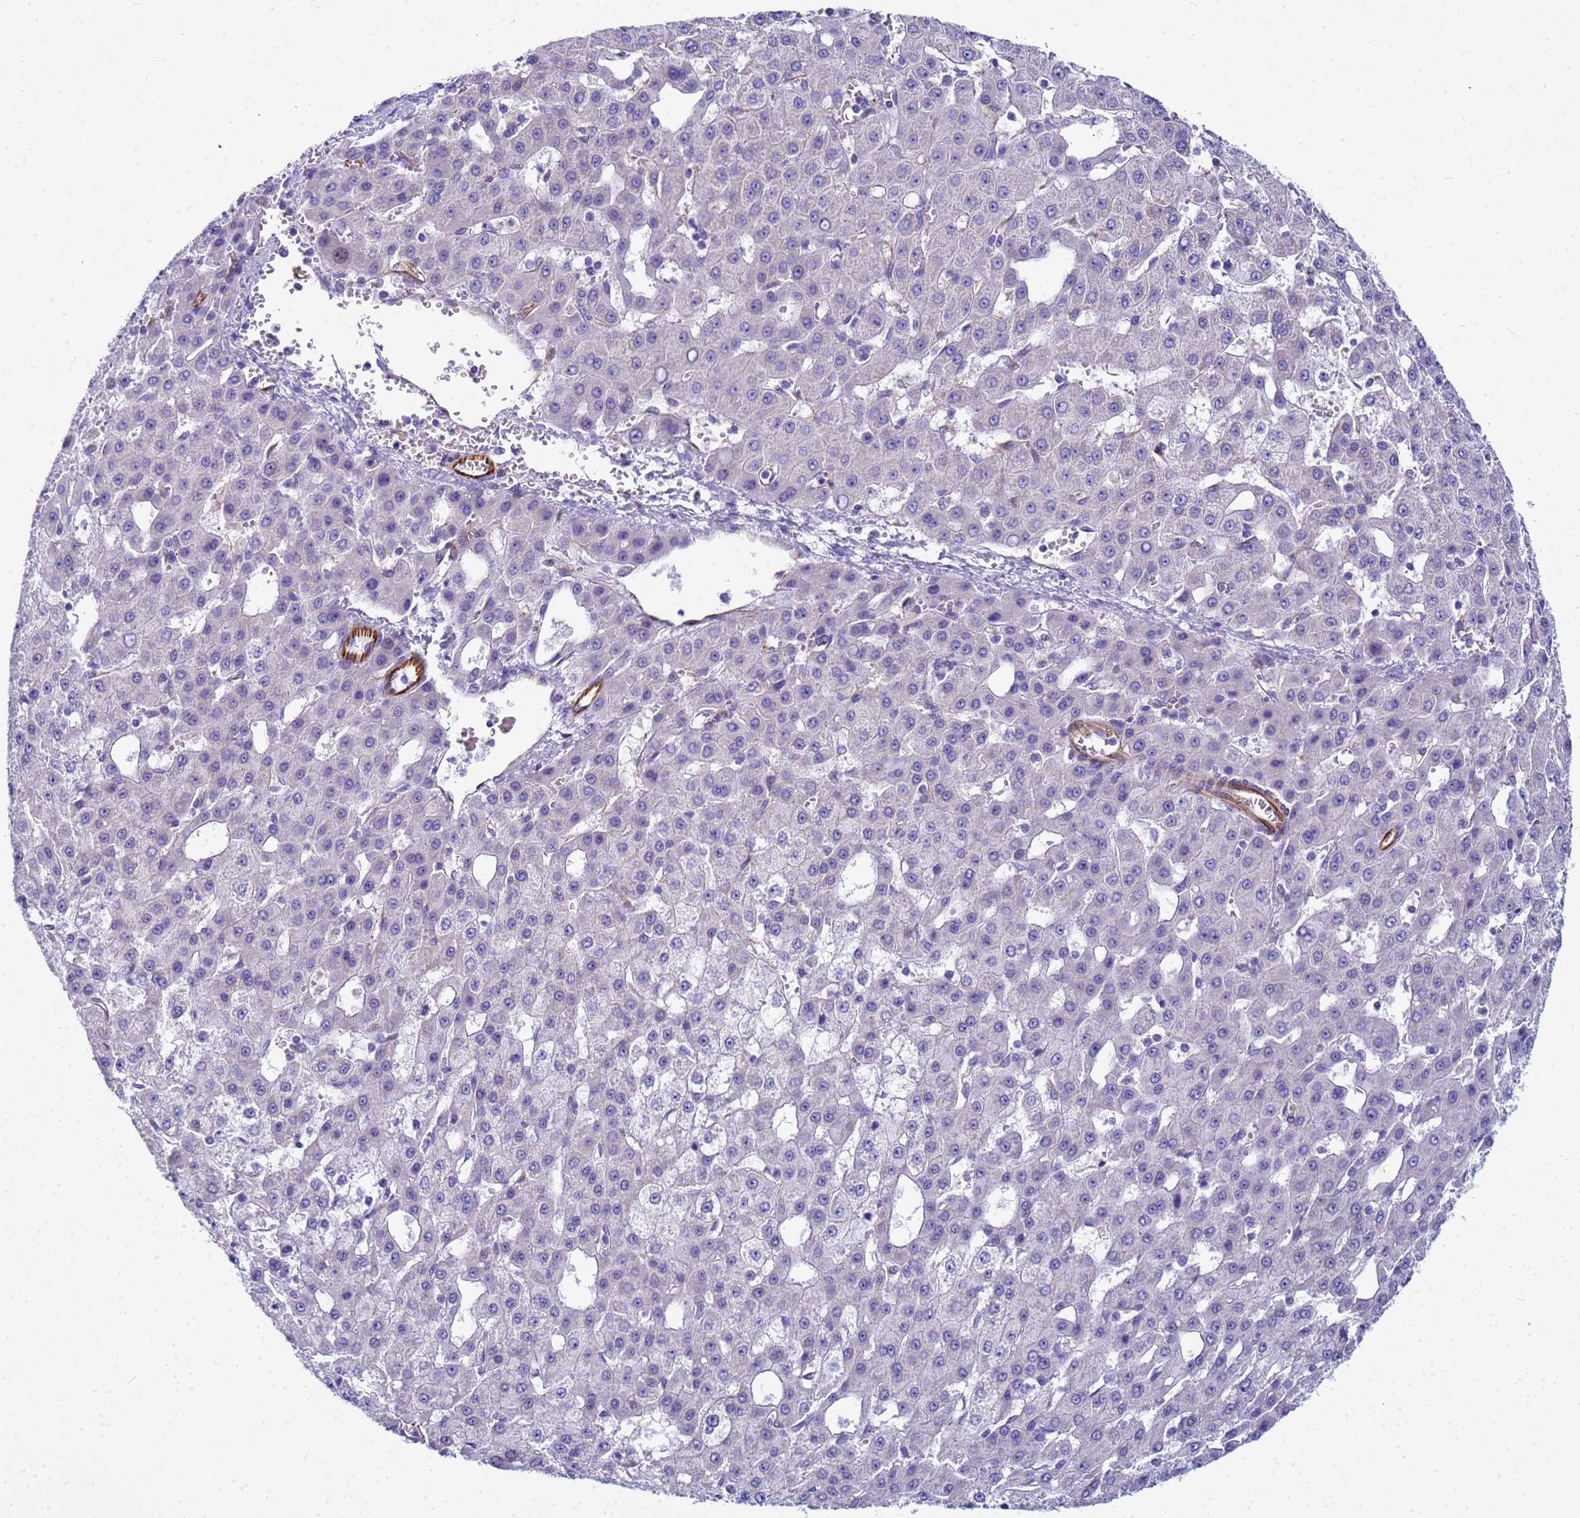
{"staining": {"intensity": "negative", "quantity": "none", "location": "none"}, "tissue": "liver cancer", "cell_type": "Tumor cells", "image_type": "cancer", "snomed": [{"axis": "morphology", "description": "Carcinoma, Hepatocellular, NOS"}, {"axis": "topography", "description": "Liver"}], "caption": "A photomicrograph of human liver cancer (hepatocellular carcinoma) is negative for staining in tumor cells.", "gene": "UBXN2B", "patient": {"sex": "male", "age": 47}}